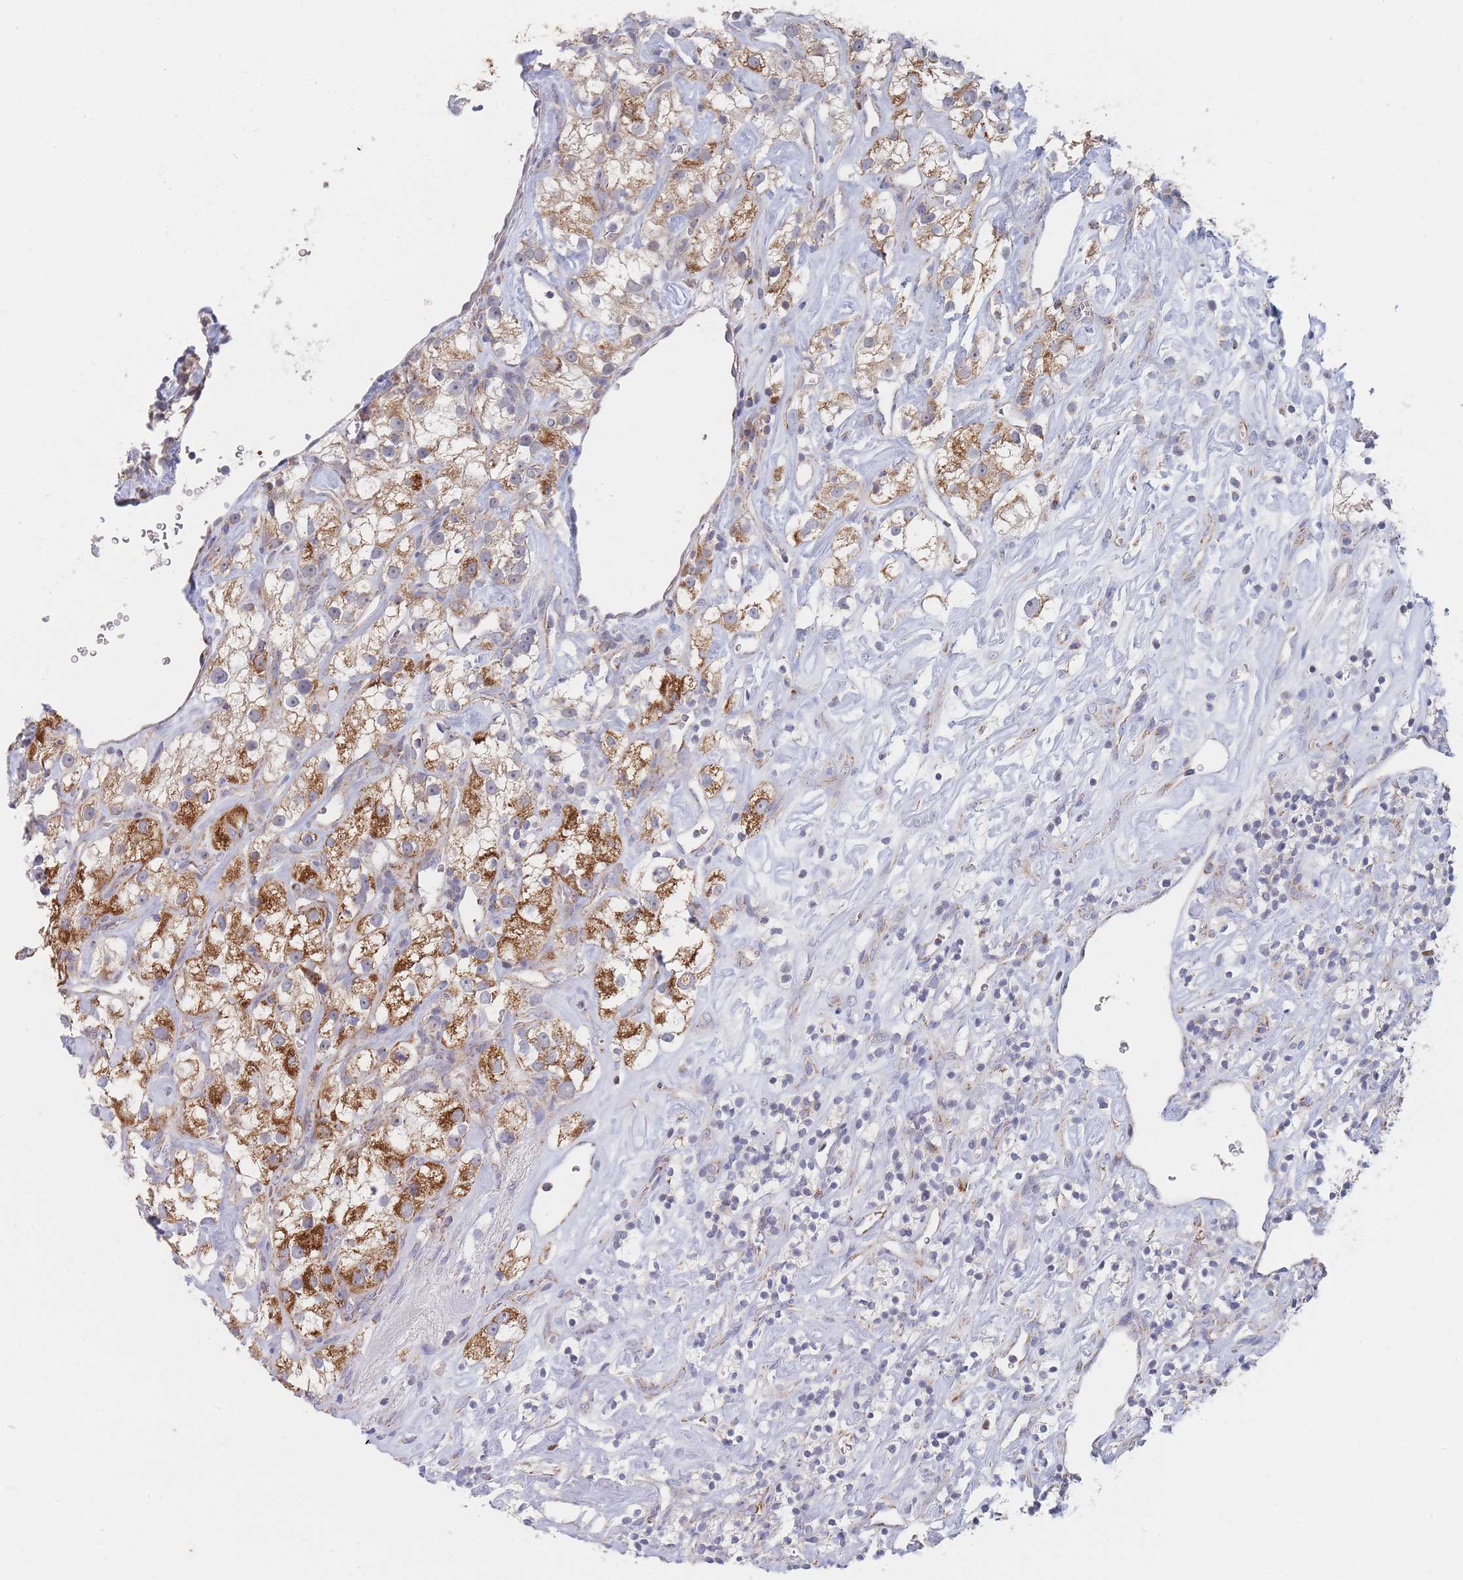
{"staining": {"intensity": "moderate", "quantity": "25%-75%", "location": "cytoplasmic/membranous"}, "tissue": "renal cancer", "cell_type": "Tumor cells", "image_type": "cancer", "snomed": [{"axis": "morphology", "description": "Adenocarcinoma, NOS"}, {"axis": "topography", "description": "Kidney"}], "caption": "Renal cancer (adenocarcinoma) stained with DAB (3,3'-diaminobenzidine) IHC exhibits medium levels of moderate cytoplasmic/membranous positivity in about 25%-75% of tumor cells.", "gene": "IKZF4", "patient": {"sex": "male", "age": 77}}